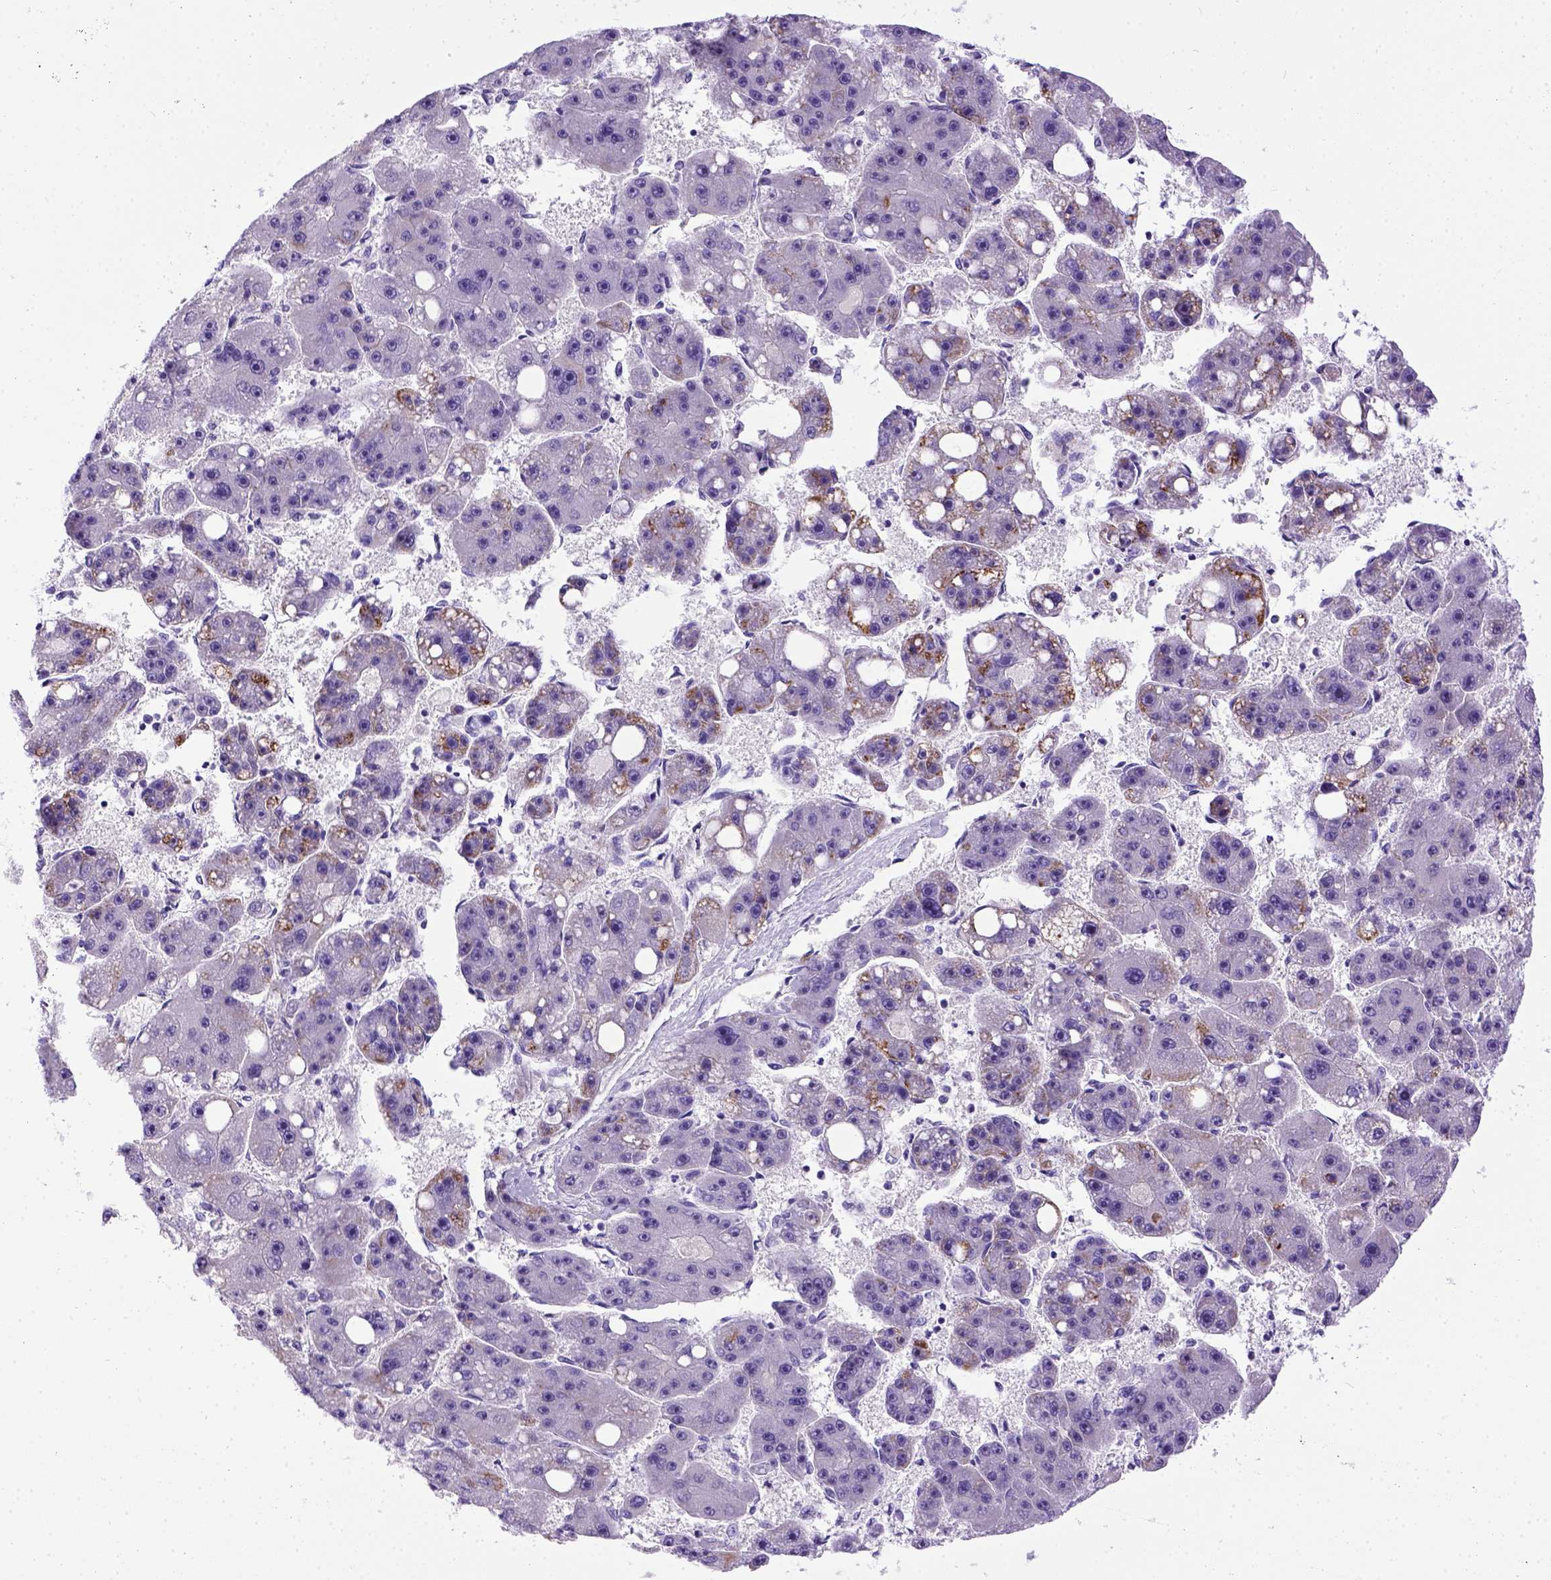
{"staining": {"intensity": "moderate", "quantity": "<25%", "location": "cytoplasmic/membranous"}, "tissue": "liver cancer", "cell_type": "Tumor cells", "image_type": "cancer", "snomed": [{"axis": "morphology", "description": "Carcinoma, Hepatocellular, NOS"}, {"axis": "topography", "description": "Liver"}], "caption": "Human hepatocellular carcinoma (liver) stained with a brown dye displays moderate cytoplasmic/membranous positive expression in approximately <25% of tumor cells.", "gene": "IGF2", "patient": {"sex": "female", "age": 61}}